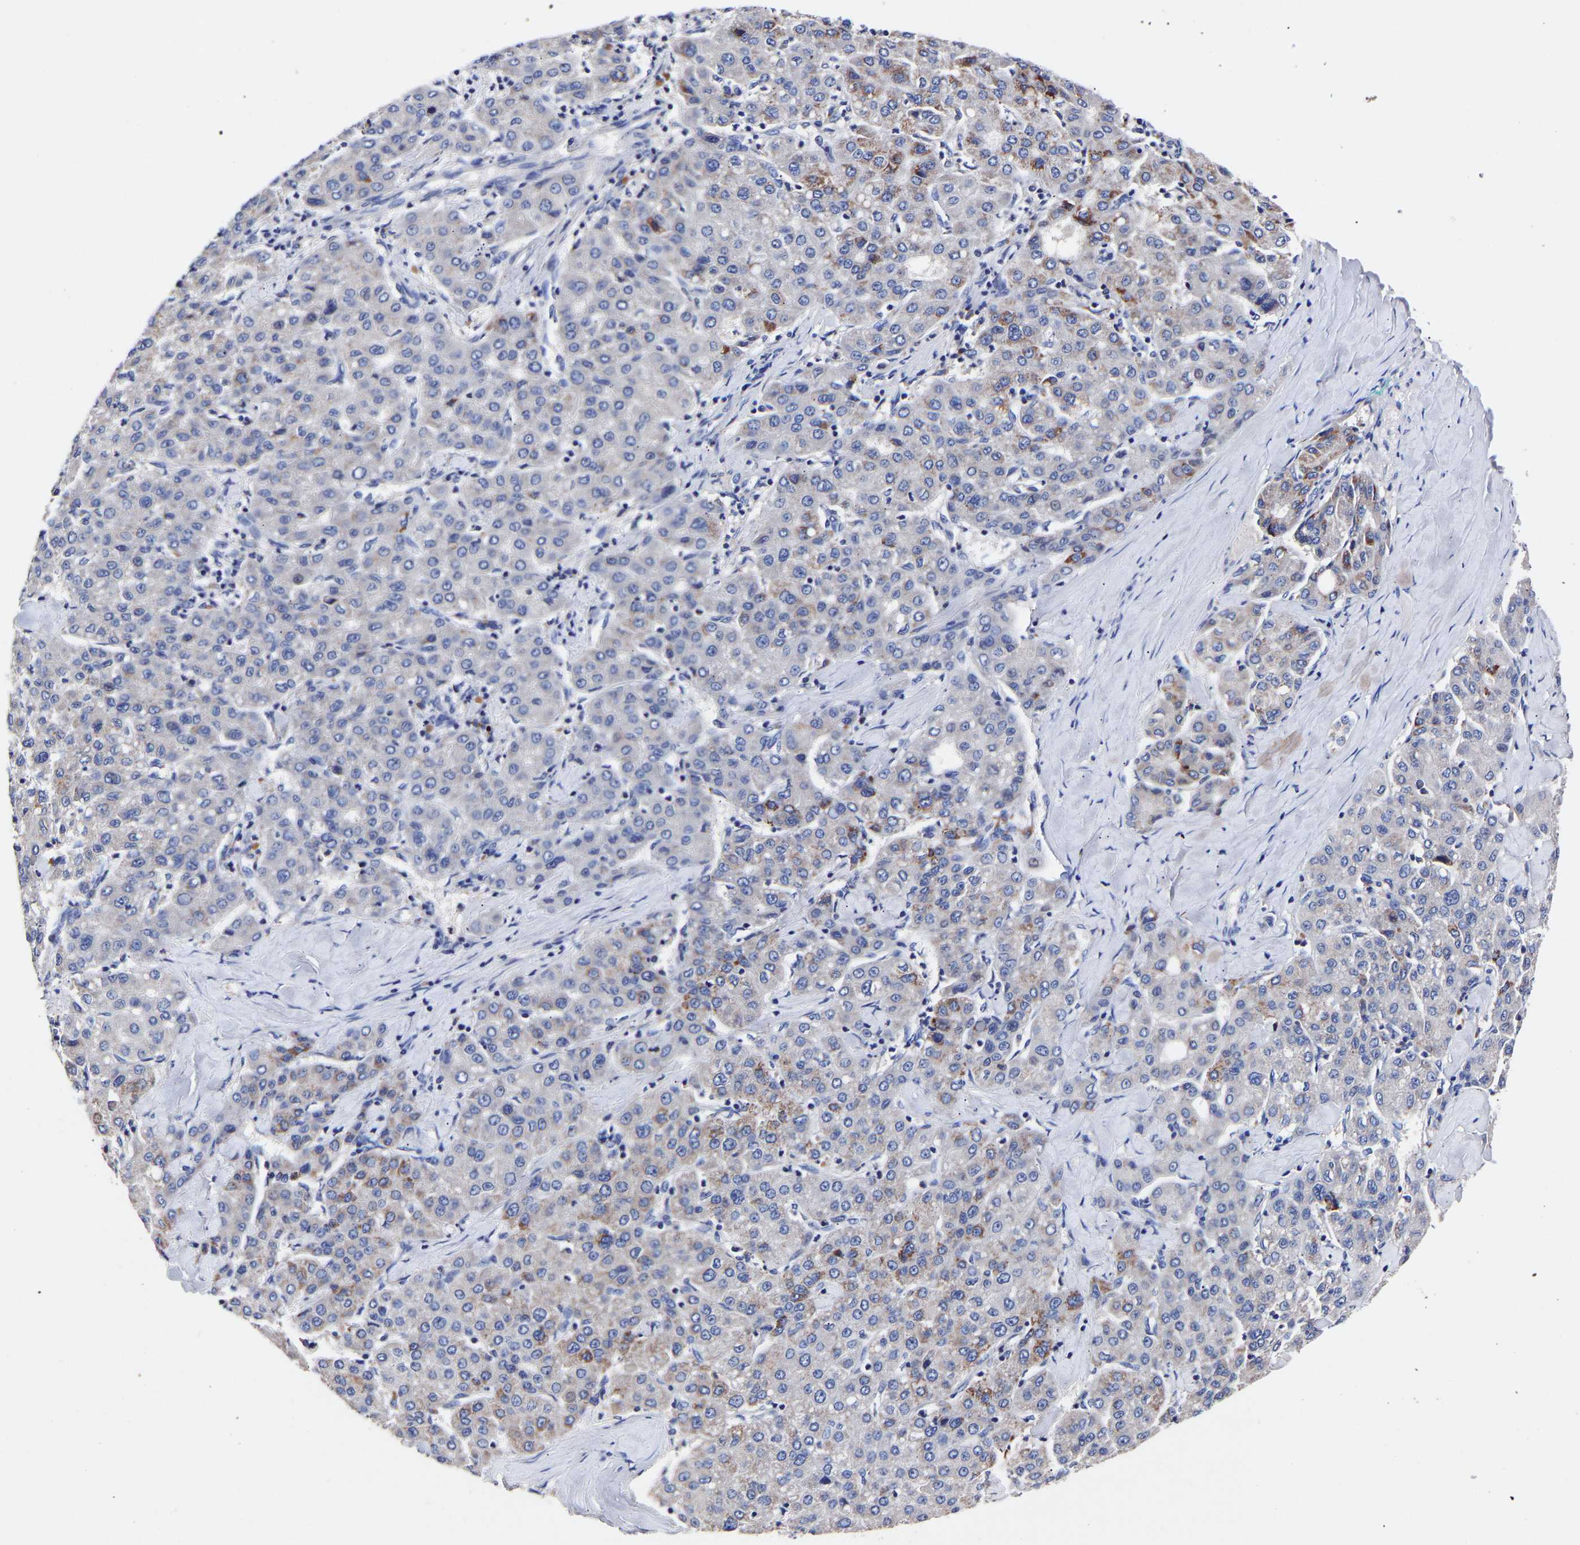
{"staining": {"intensity": "weak", "quantity": "<25%", "location": "cytoplasmic/membranous"}, "tissue": "liver cancer", "cell_type": "Tumor cells", "image_type": "cancer", "snomed": [{"axis": "morphology", "description": "Carcinoma, Hepatocellular, NOS"}, {"axis": "topography", "description": "Liver"}], "caption": "Liver cancer (hepatocellular carcinoma) stained for a protein using immunohistochemistry reveals no staining tumor cells.", "gene": "SEM1", "patient": {"sex": "male", "age": 65}}